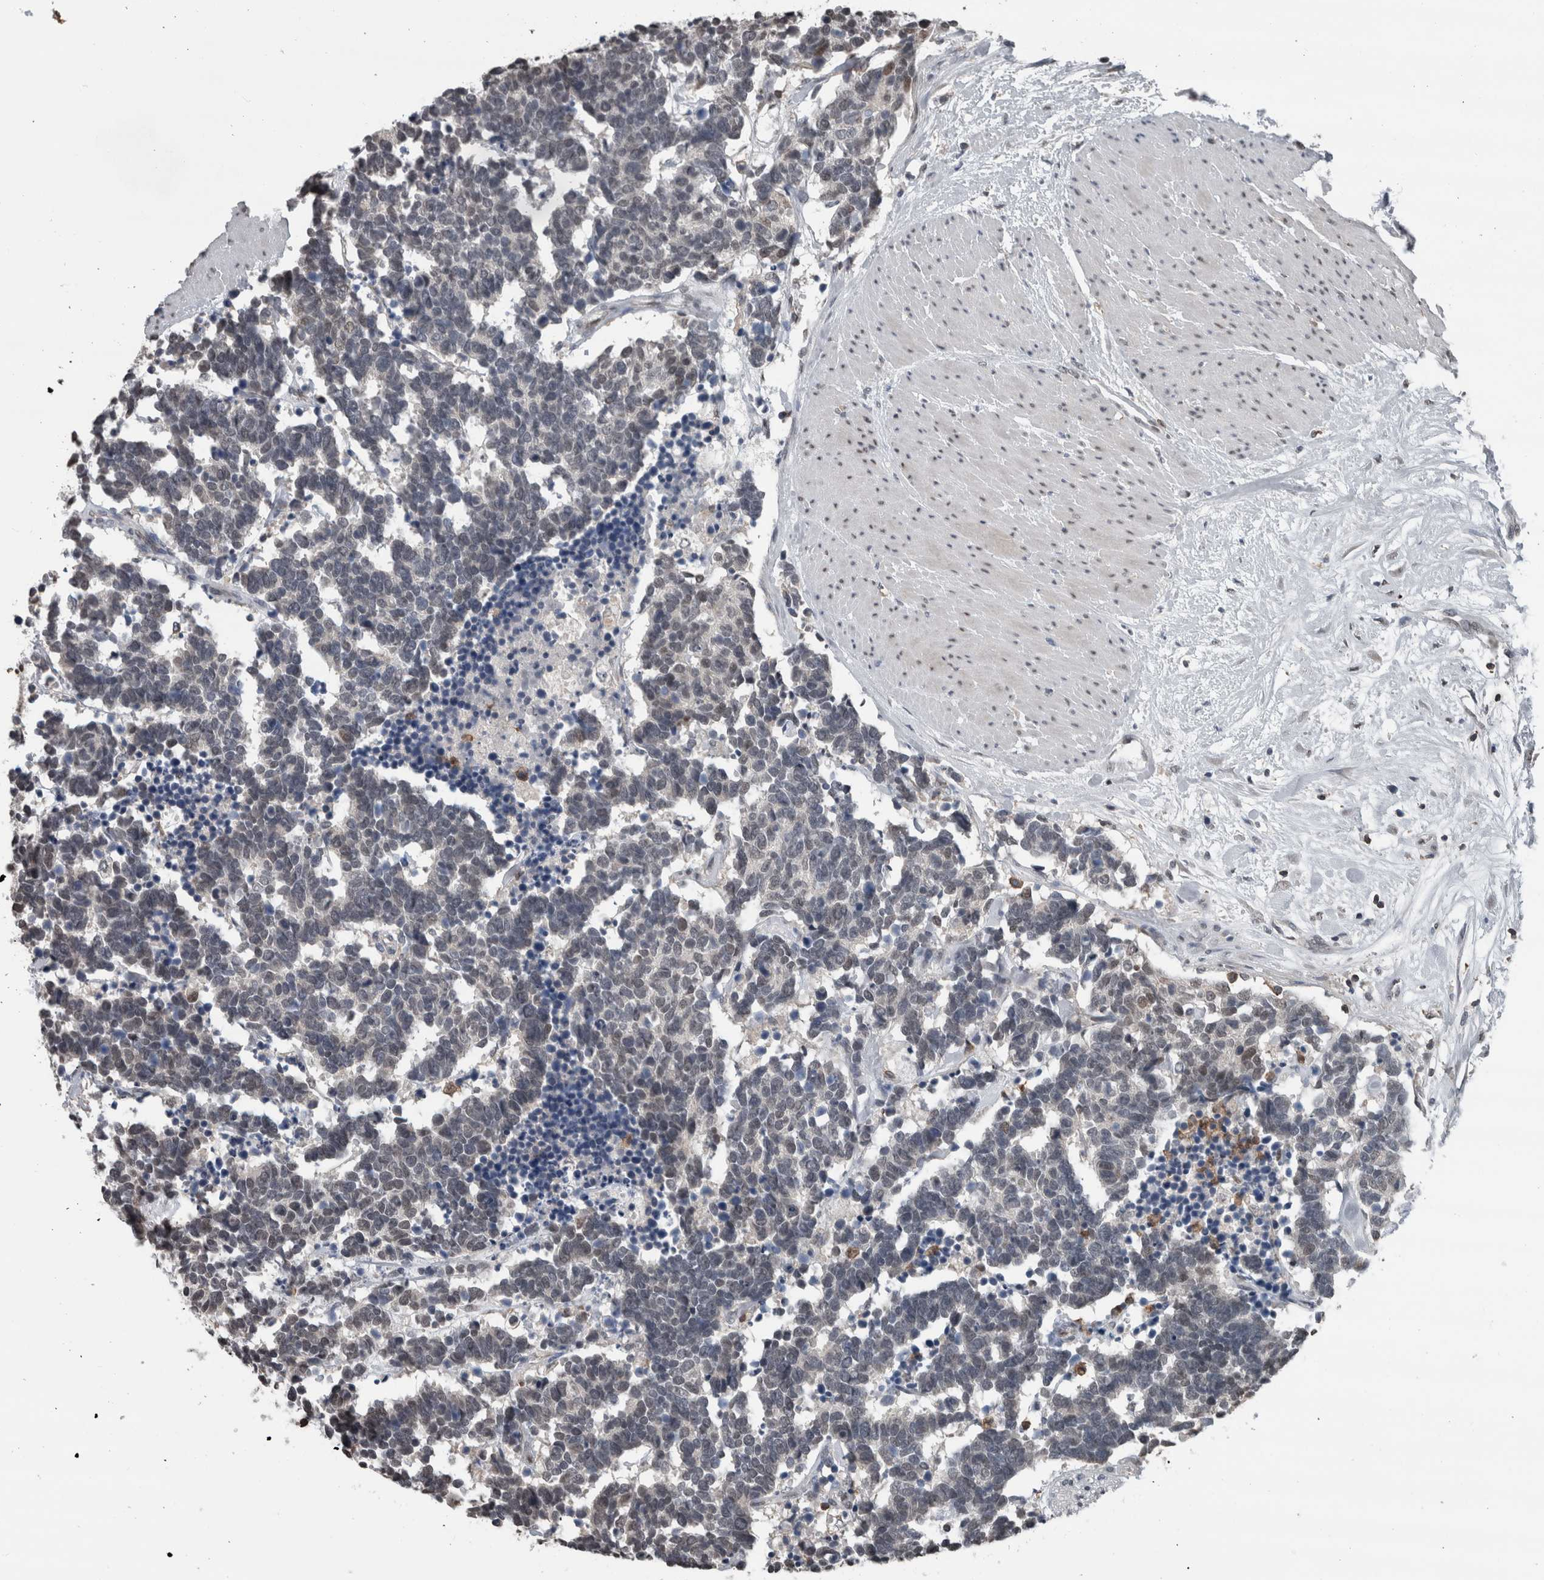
{"staining": {"intensity": "weak", "quantity": "<25%", "location": "nuclear"}, "tissue": "carcinoid", "cell_type": "Tumor cells", "image_type": "cancer", "snomed": [{"axis": "morphology", "description": "Carcinoma, NOS"}, {"axis": "morphology", "description": "Carcinoid, malignant, NOS"}, {"axis": "topography", "description": "Urinary bladder"}], "caption": "Carcinoid stained for a protein using immunohistochemistry shows no staining tumor cells.", "gene": "MAFF", "patient": {"sex": "male", "age": 57}}